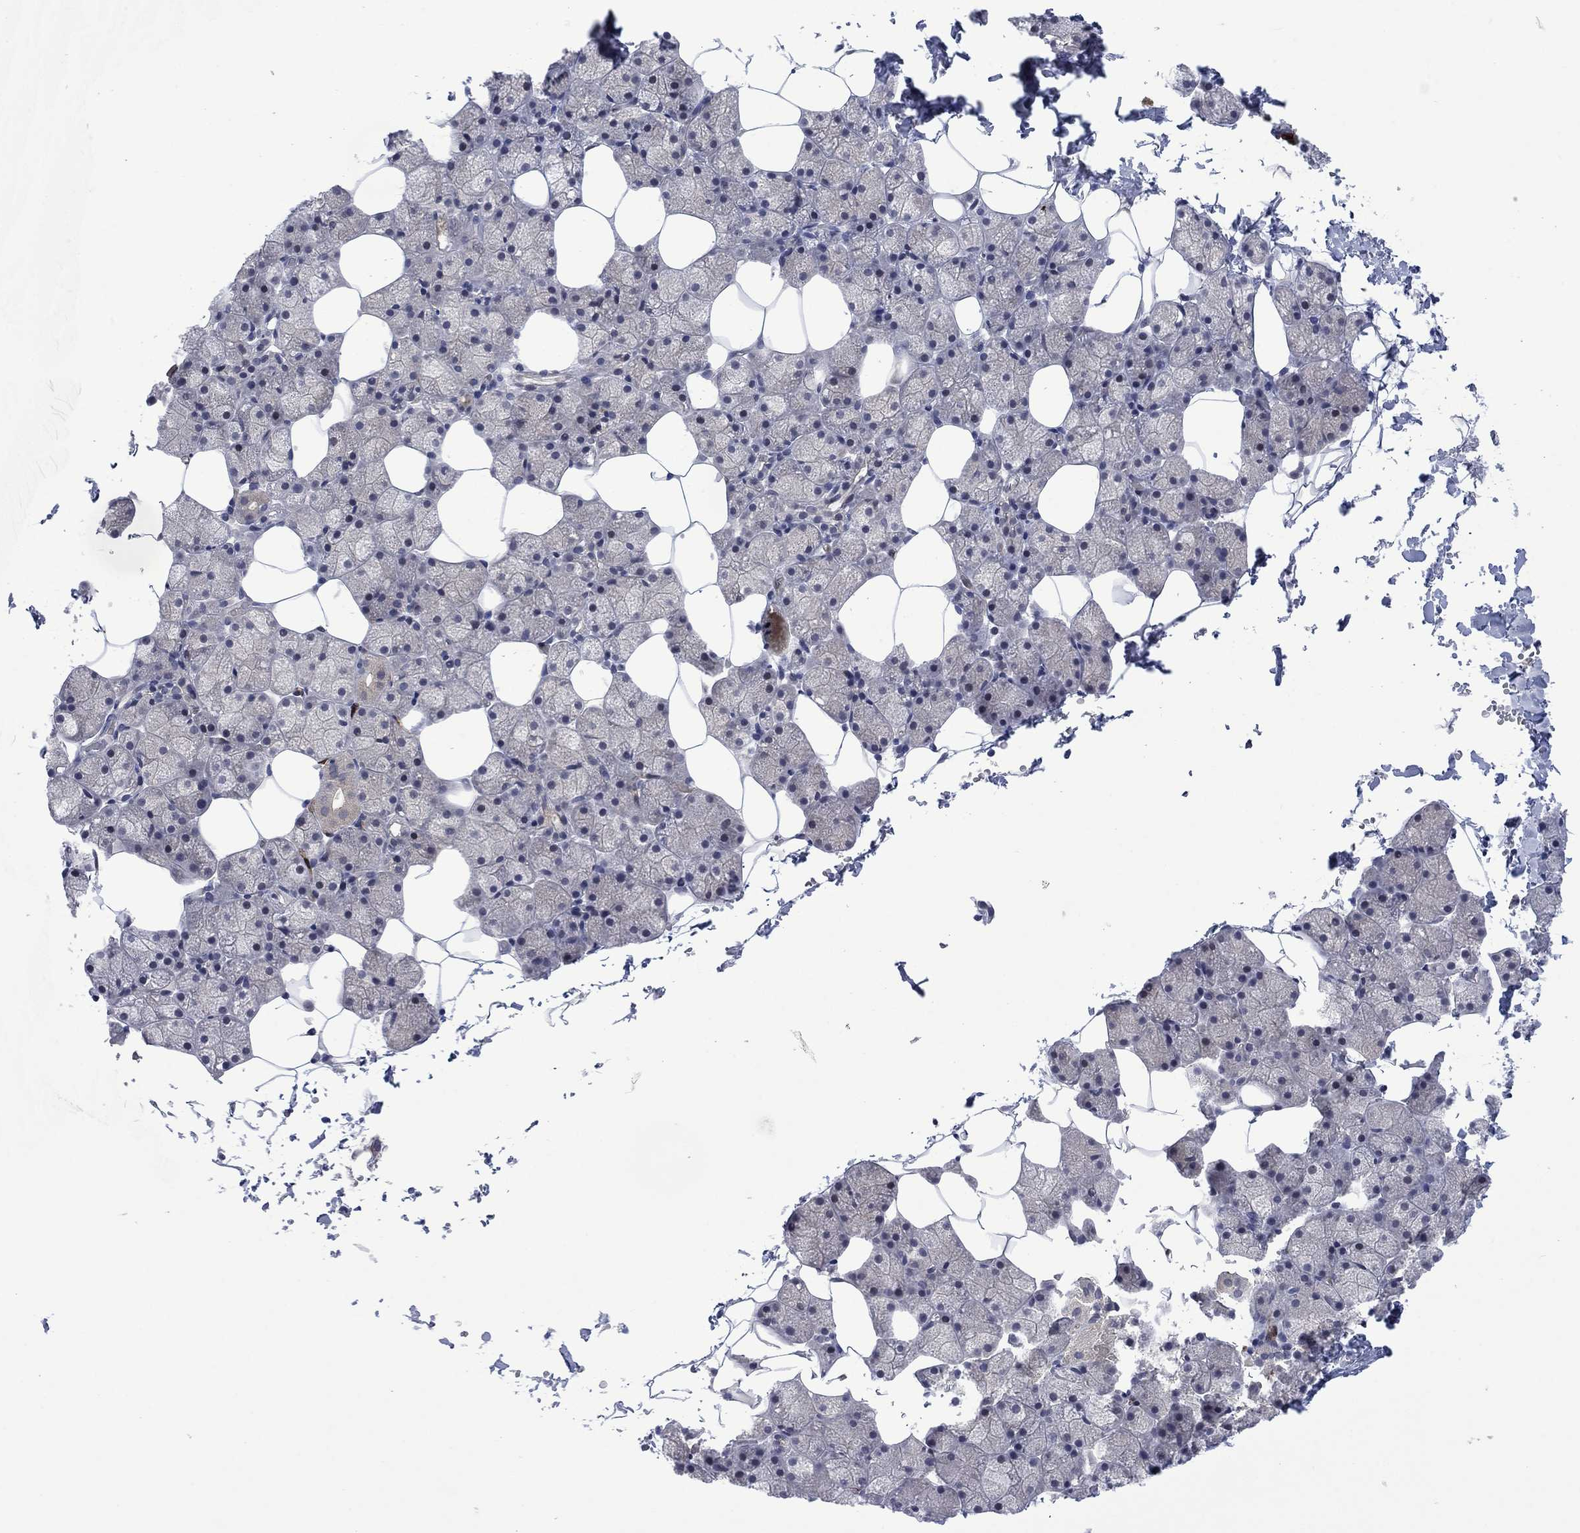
{"staining": {"intensity": "negative", "quantity": "none", "location": "none"}, "tissue": "salivary gland", "cell_type": "Glandular cells", "image_type": "normal", "snomed": [{"axis": "morphology", "description": "Normal tissue, NOS"}, {"axis": "topography", "description": "Salivary gland"}], "caption": "The immunohistochemistry (IHC) image has no significant expression in glandular cells of salivary gland.", "gene": "AGL", "patient": {"sex": "male", "age": 38}}